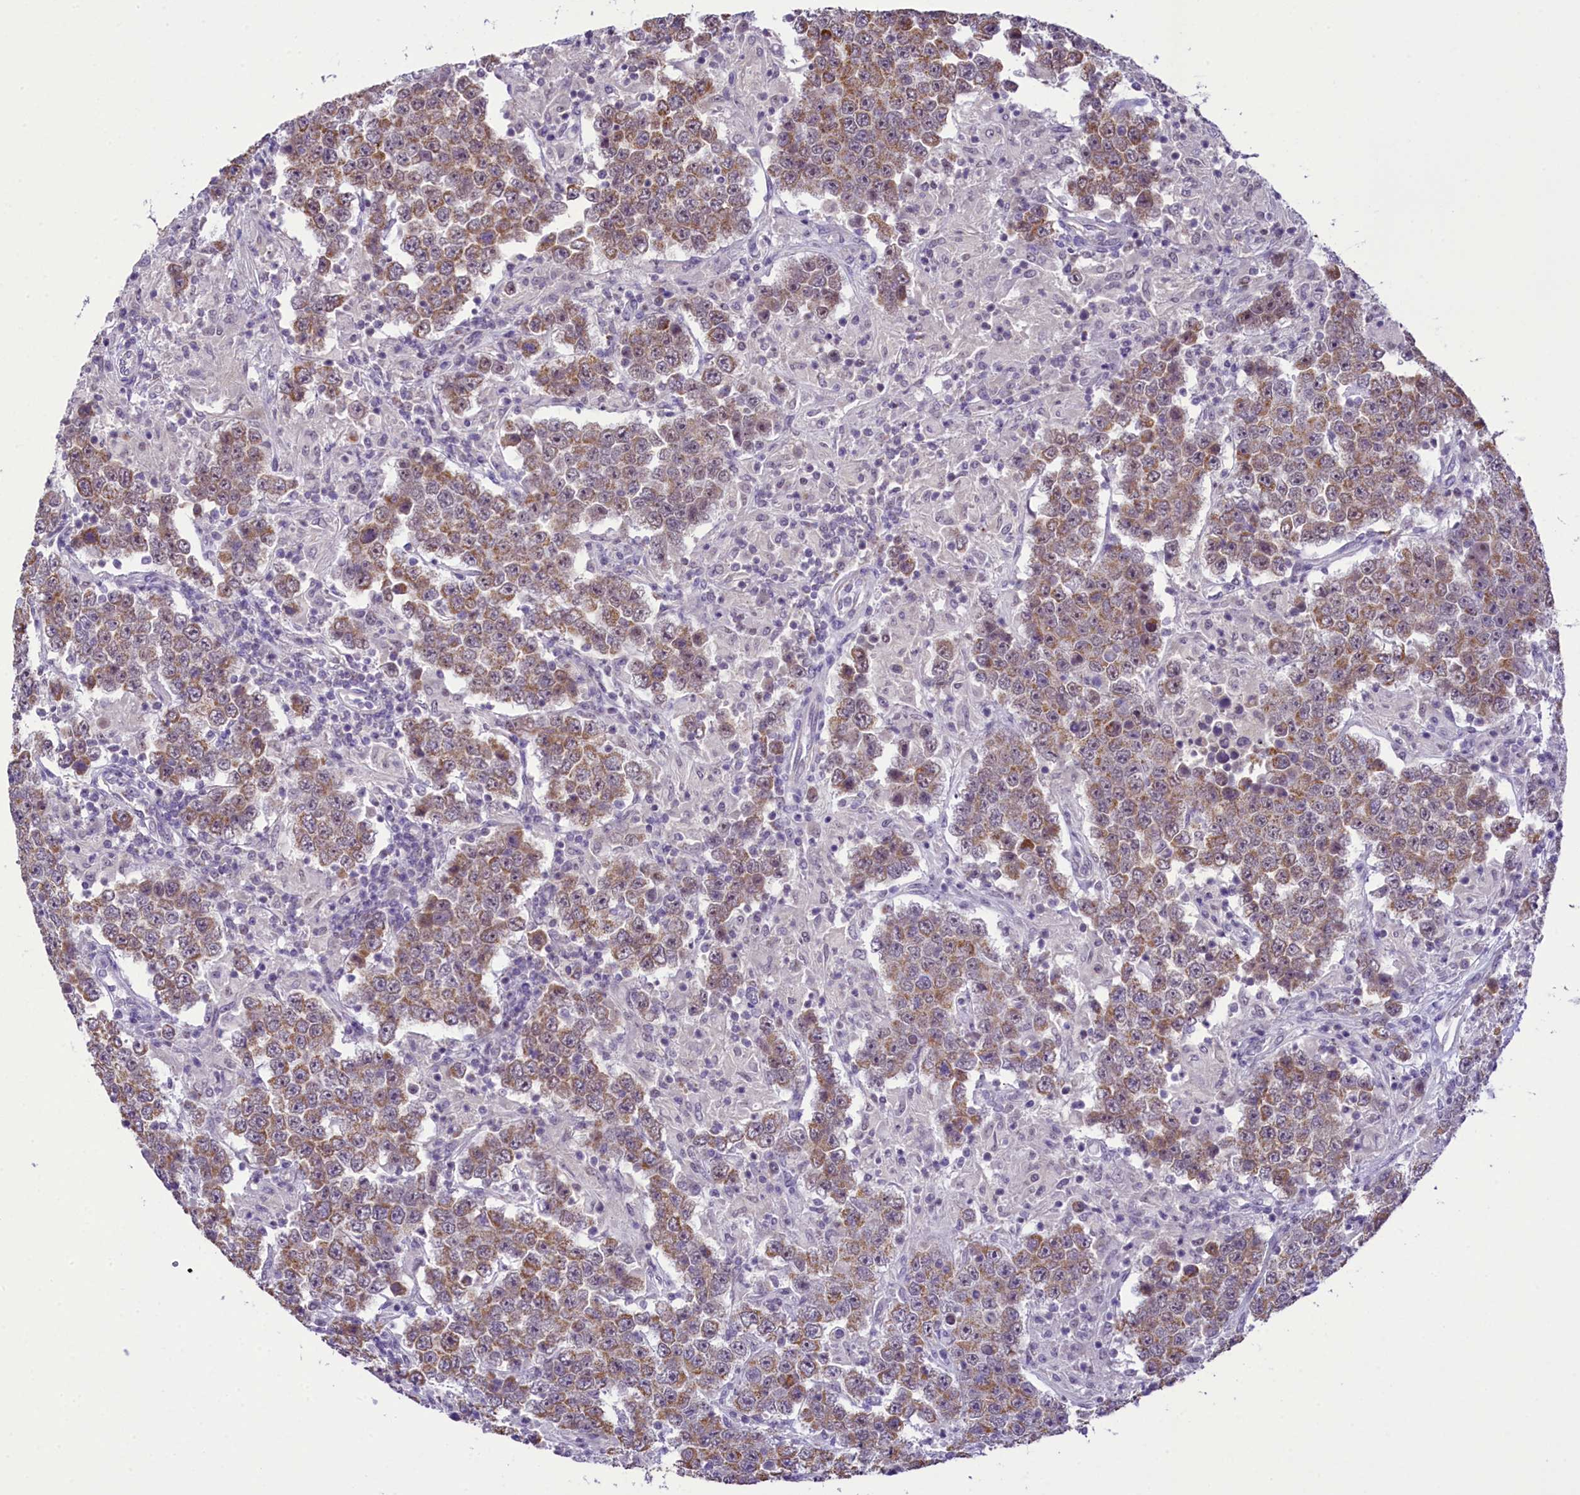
{"staining": {"intensity": "moderate", "quantity": ">75%", "location": "cytoplasmic/membranous"}, "tissue": "testis cancer", "cell_type": "Tumor cells", "image_type": "cancer", "snomed": [{"axis": "morphology", "description": "Normal tissue, NOS"}, {"axis": "morphology", "description": "Urothelial carcinoma, High grade"}, {"axis": "morphology", "description": "Seminoma, NOS"}, {"axis": "morphology", "description": "Carcinoma, Embryonal, NOS"}, {"axis": "topography", "description": "Urinary bladder"}, {"axis": "topography", "description": "Testis"}], "caption": "Immunohistochemistry (IHC) histopathology image of neoplastic tissue: human seminoma (testis) stained using immunohistochemistry (IHC) exhibits medium levels of moderate protein expression localized specifically in the cytoplasmic/membranous of tumor cells, appearing as a cytoplasmic/membranous brown color.", "gene": "PAF1", "patient": {"sex": "male", "age": 41}}